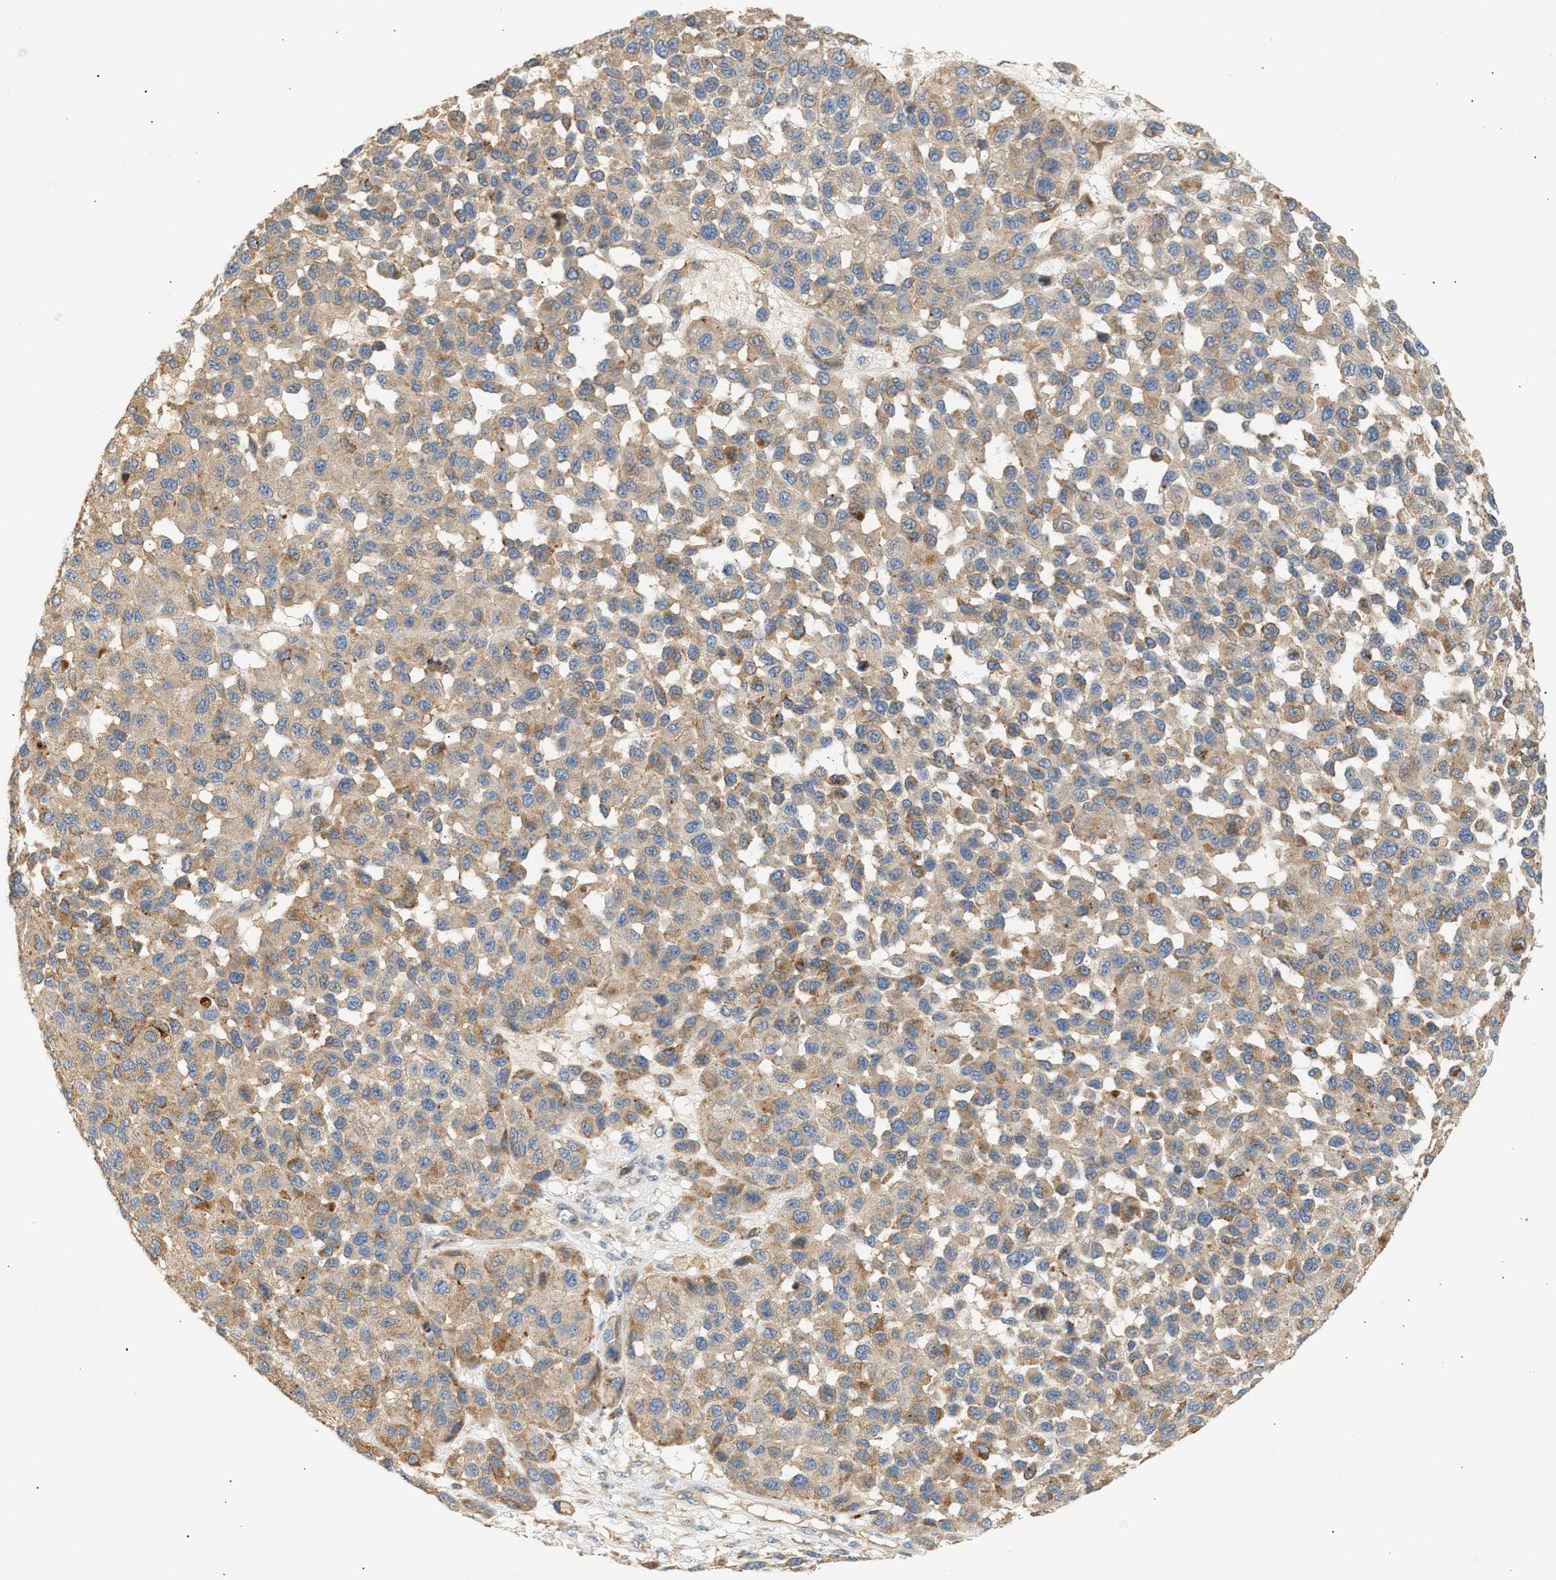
{"staining": {"intensity": "moderate", "quantity": ">75%", "location": "cytoplasmic/membranous"}, "tissue": "melanoma", "cell_type": "Tumor cells", "image_type": "cancer", "snomed": [{"axis": "morphology", "description": "Malignant melanoma, NOS"}, {"axis": "topography", "description": "Skin"}], "caption": "This is an image of immunohistochemistry (IHC) staining of melanoma, which shows moderate staining in the cytoplasmic/membranous of tumor cells.", "gene": "ENTHD1", "patient": {"sex": "male", "age": 62}}